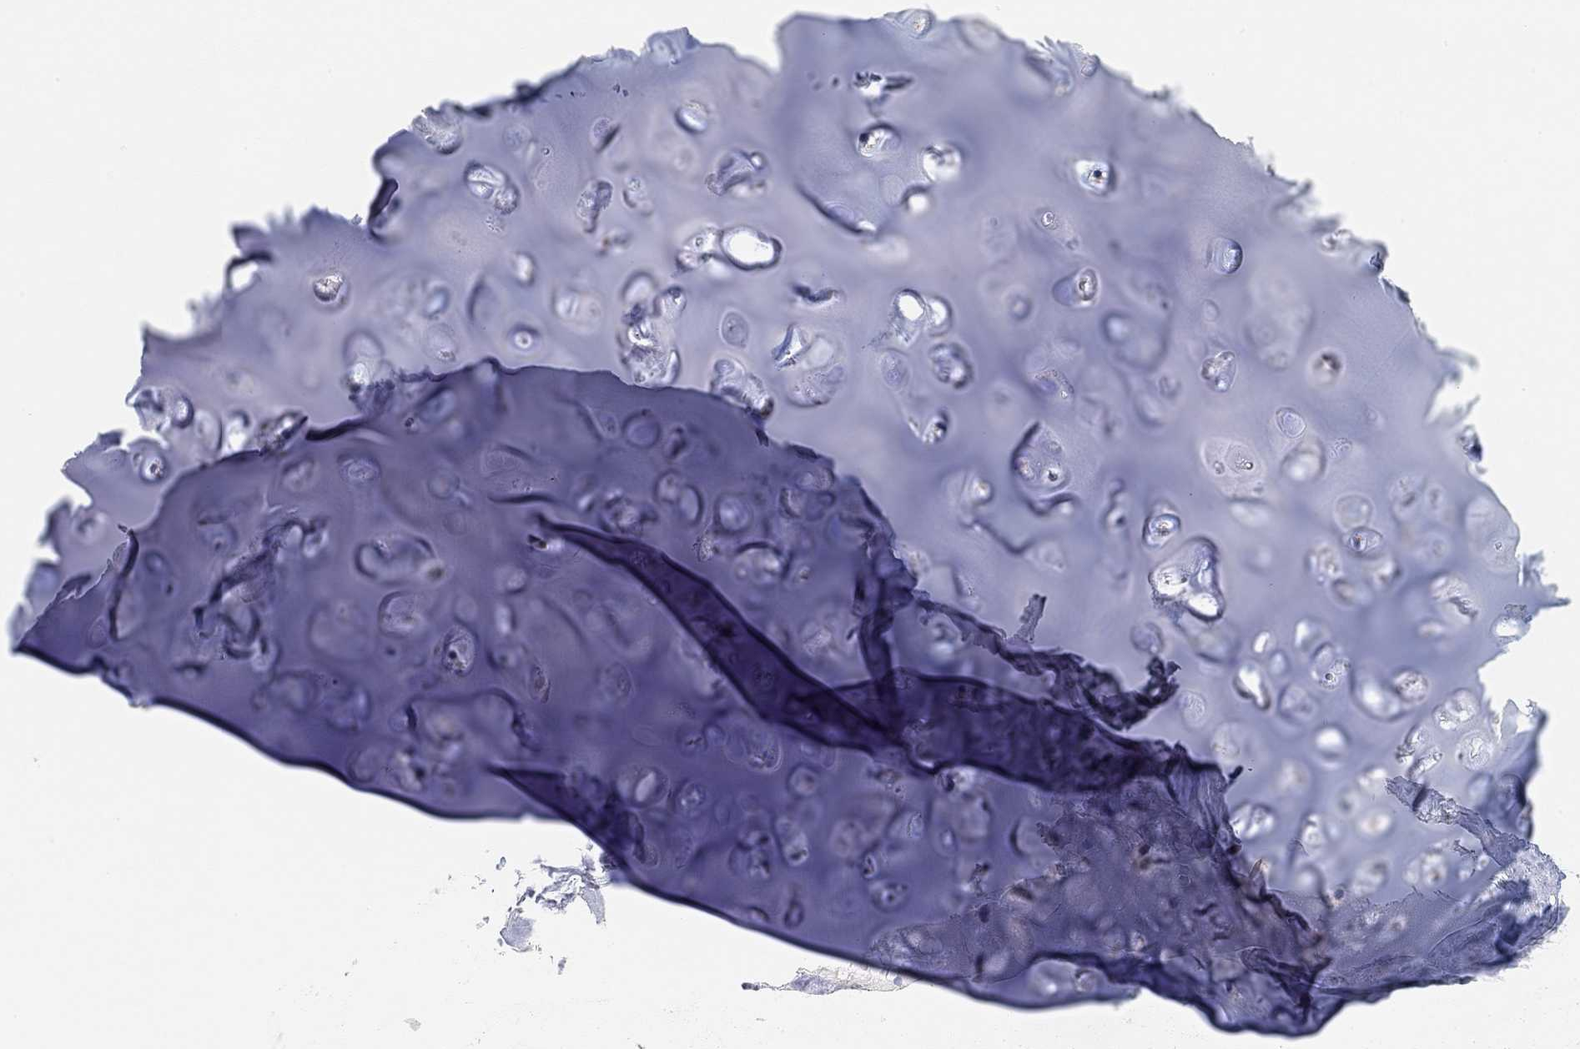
{"staining": {"intensity": "negative", "quantity": "none", "location": "none"}, "tissue": "soft tissue", "cell_type": "Chondrocytes", "image_type": "normal", "snomed": [{"axis": "morphology", "description": "Normal tissue, NOS"}, {"axis": "topography", "description": "Cartilage tissue"}], "caption": "Immunohistochemistry (IHC) of unremarkable human soft tissue reveals no expression in chondrocytes.", "gene": "RGS1", "patient": {"sex": "male", "age": 62}}